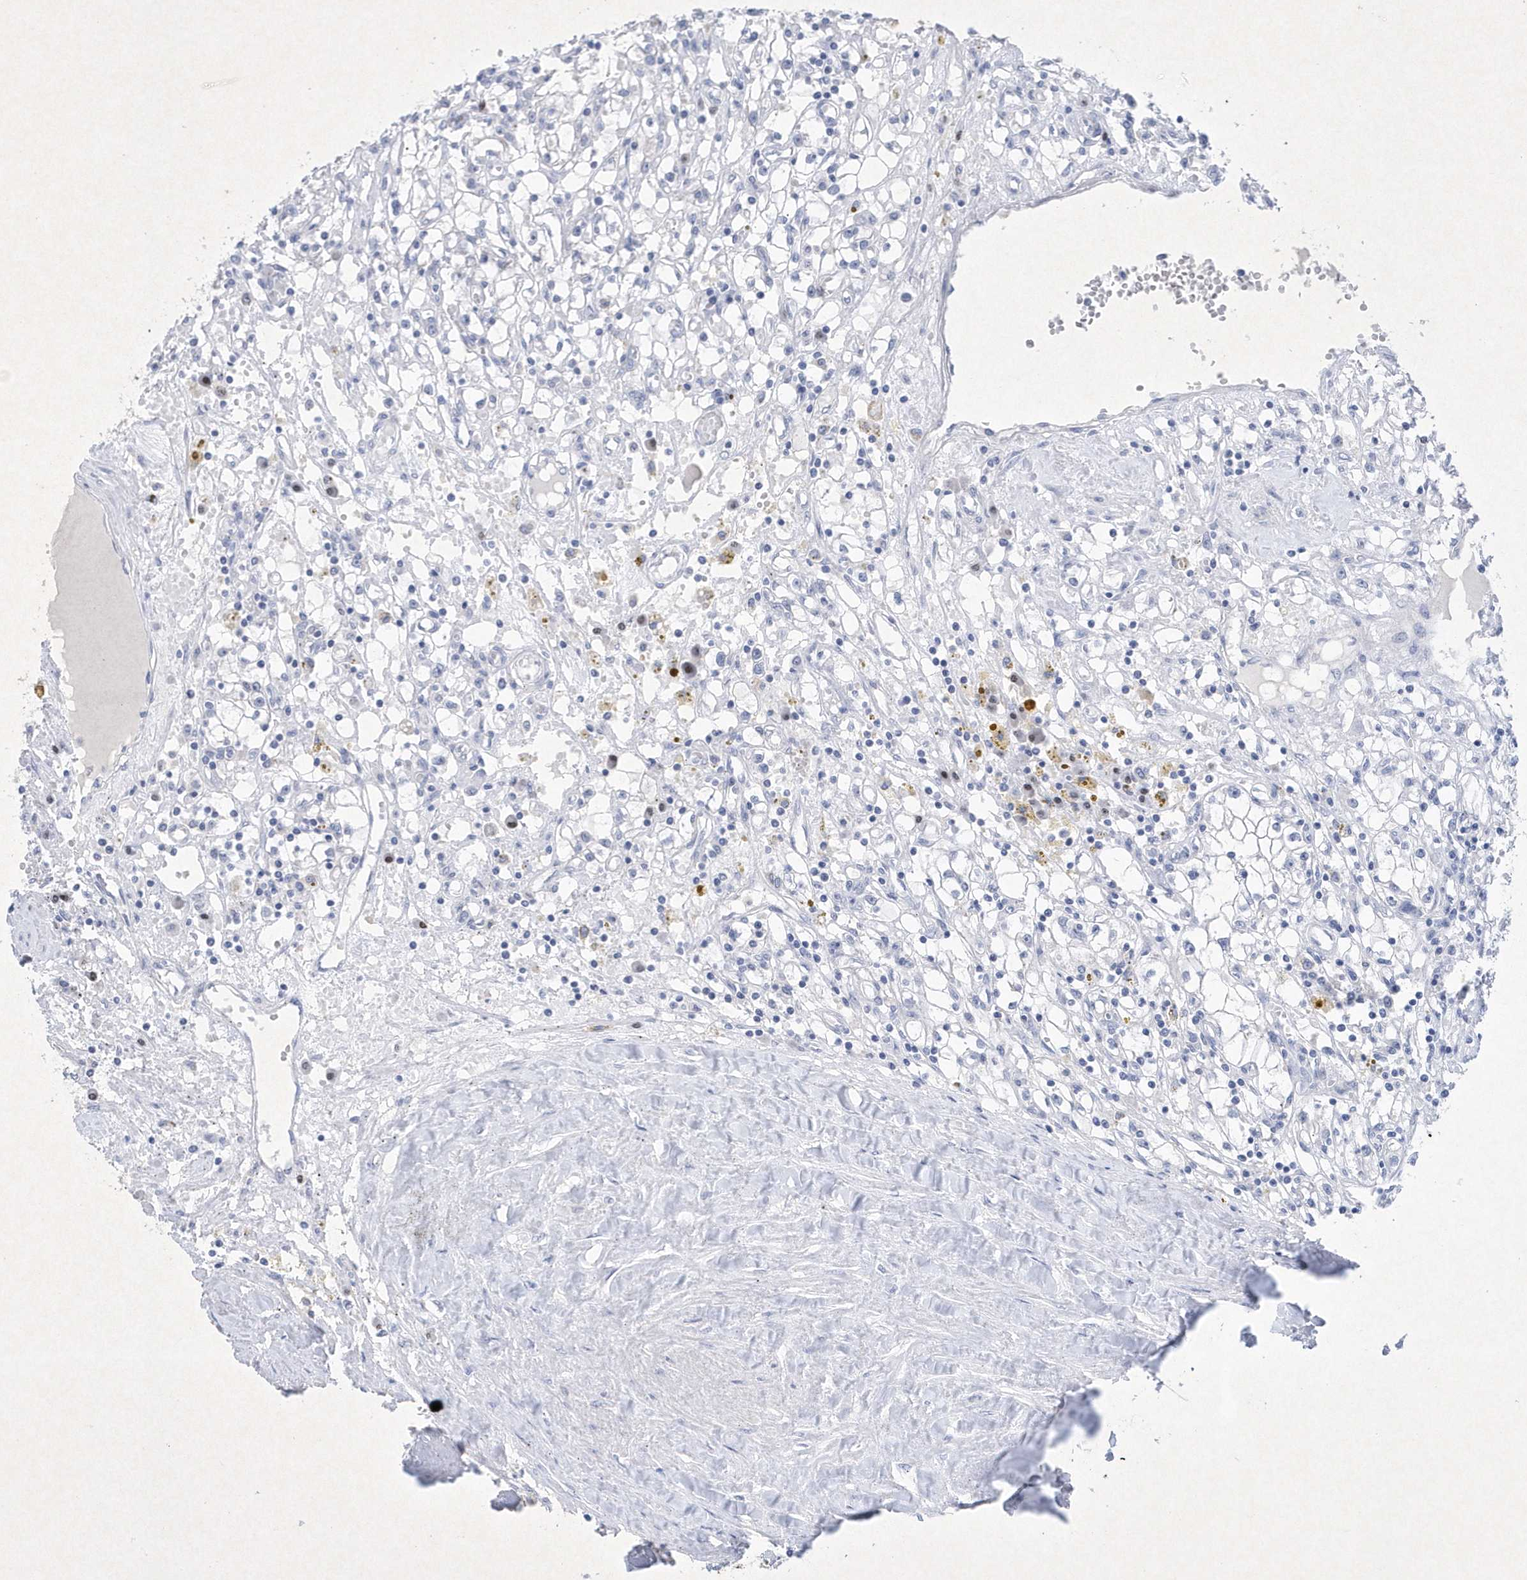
{"staining": {"intensity": "negative", "quantity": "none", "location": "none"}, "tissue": "renal cancer", "cell_type": "Tumor cells", "image_type": "cancer", "snomed": [{"axis": "morphology", "description": "Adenocarcinoma, NOS"}, {"axis": "topography", "description": "Kidney"}], "caption": "Image shows no significant protein positivity in tumor cells of renal cancer.", "gene": "BHLHA15", "patient": {"sex": "male", "age": 56}}